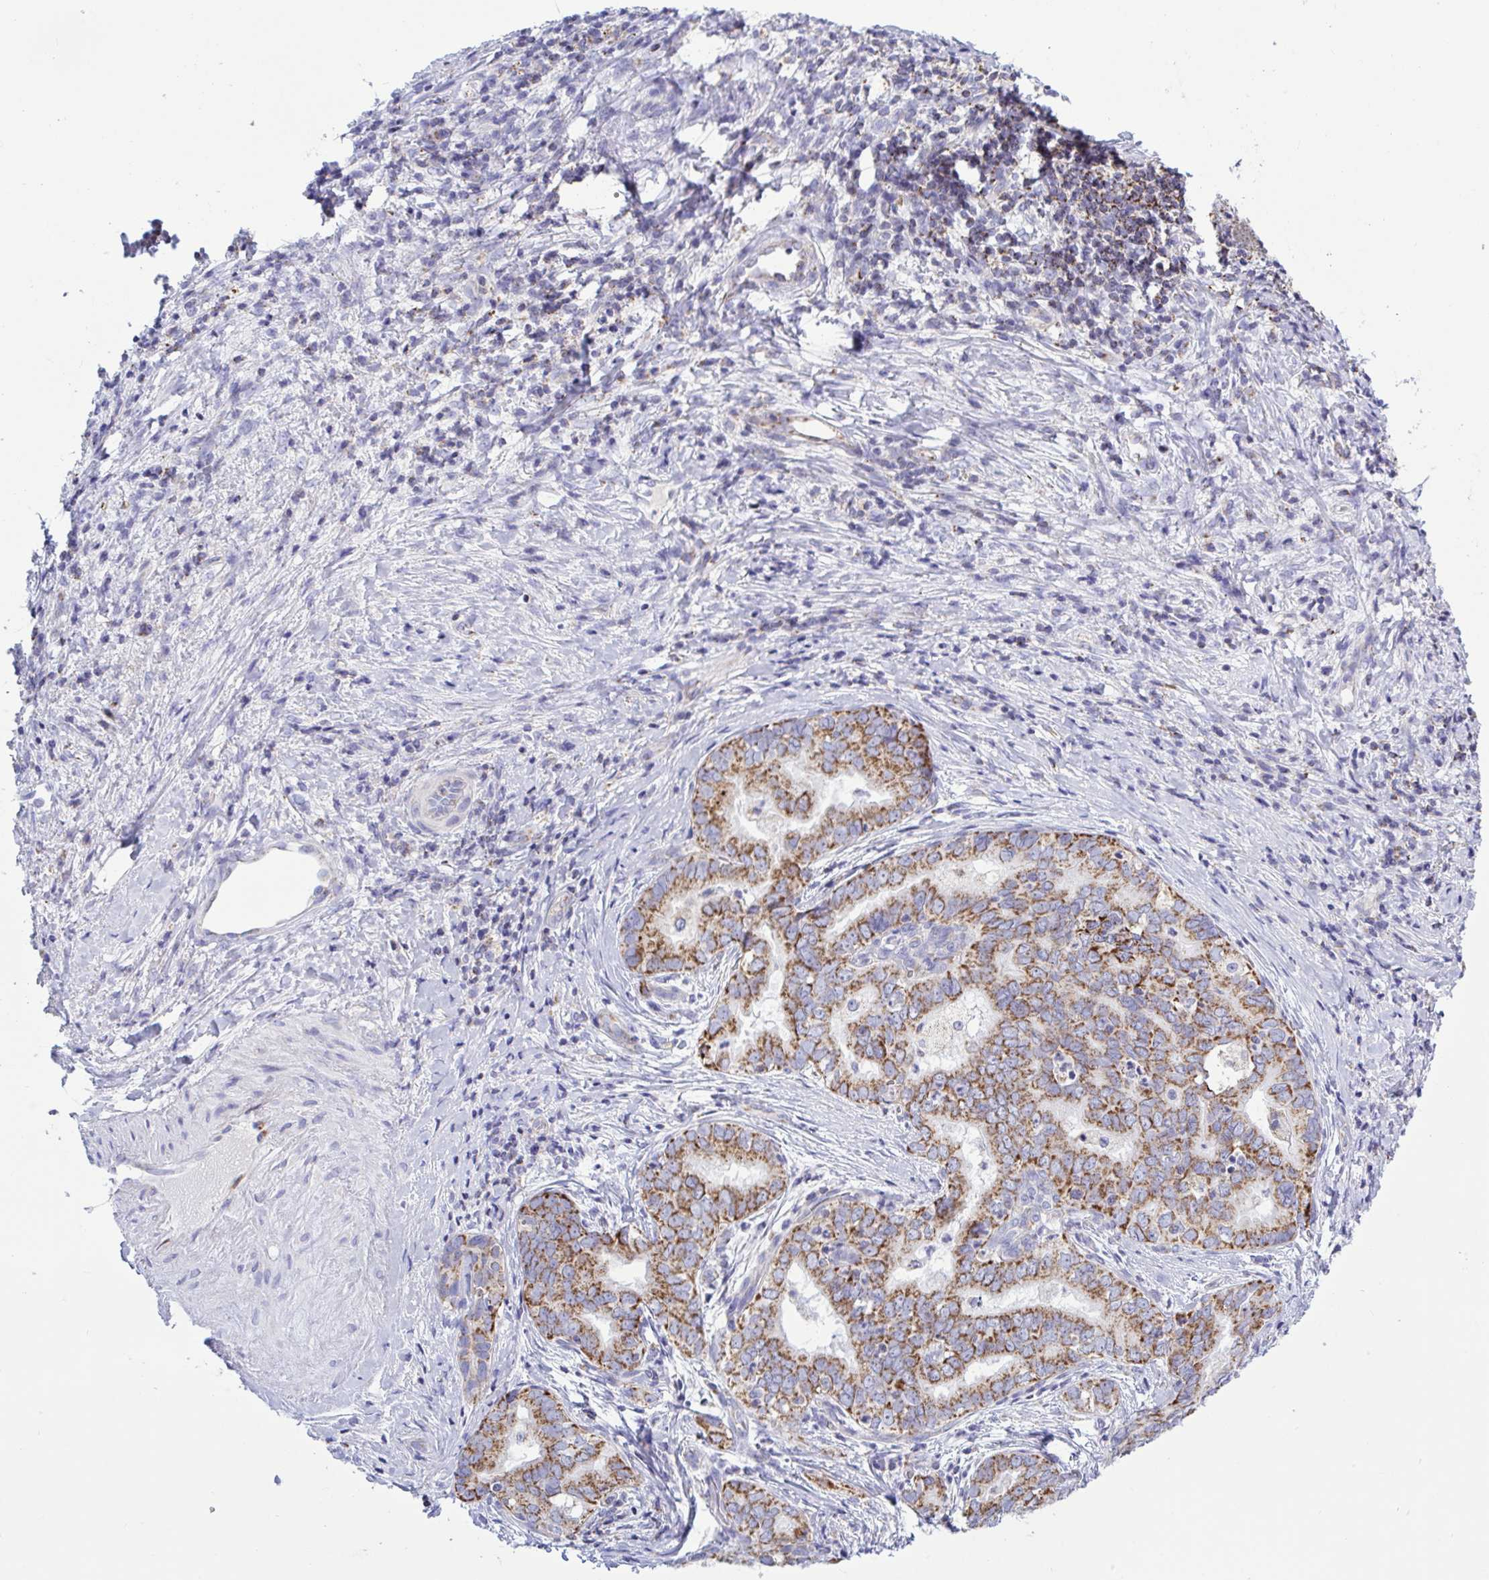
{"staining": {"intensity": "moderate", "quantity": ">75%", "location": "cytoplasmic/membranous"}, "tissue": "liver cancer", "cell_type": "Tumor cells", "image_type": "cancer", "snomed": [{"axis": "morphology", "description": "Cholangiocarcinoma"}, {"axis": "topography", "description": "Liver"}], "caption": "Immunohistochemical staining of liver cancer demonstrates medium levels of moderate cytoplasmic/membranous protein positivity in about >75% of tumor cells.", "gene": "HSPE1", "patient": {"sex": "female", "age": 64}}